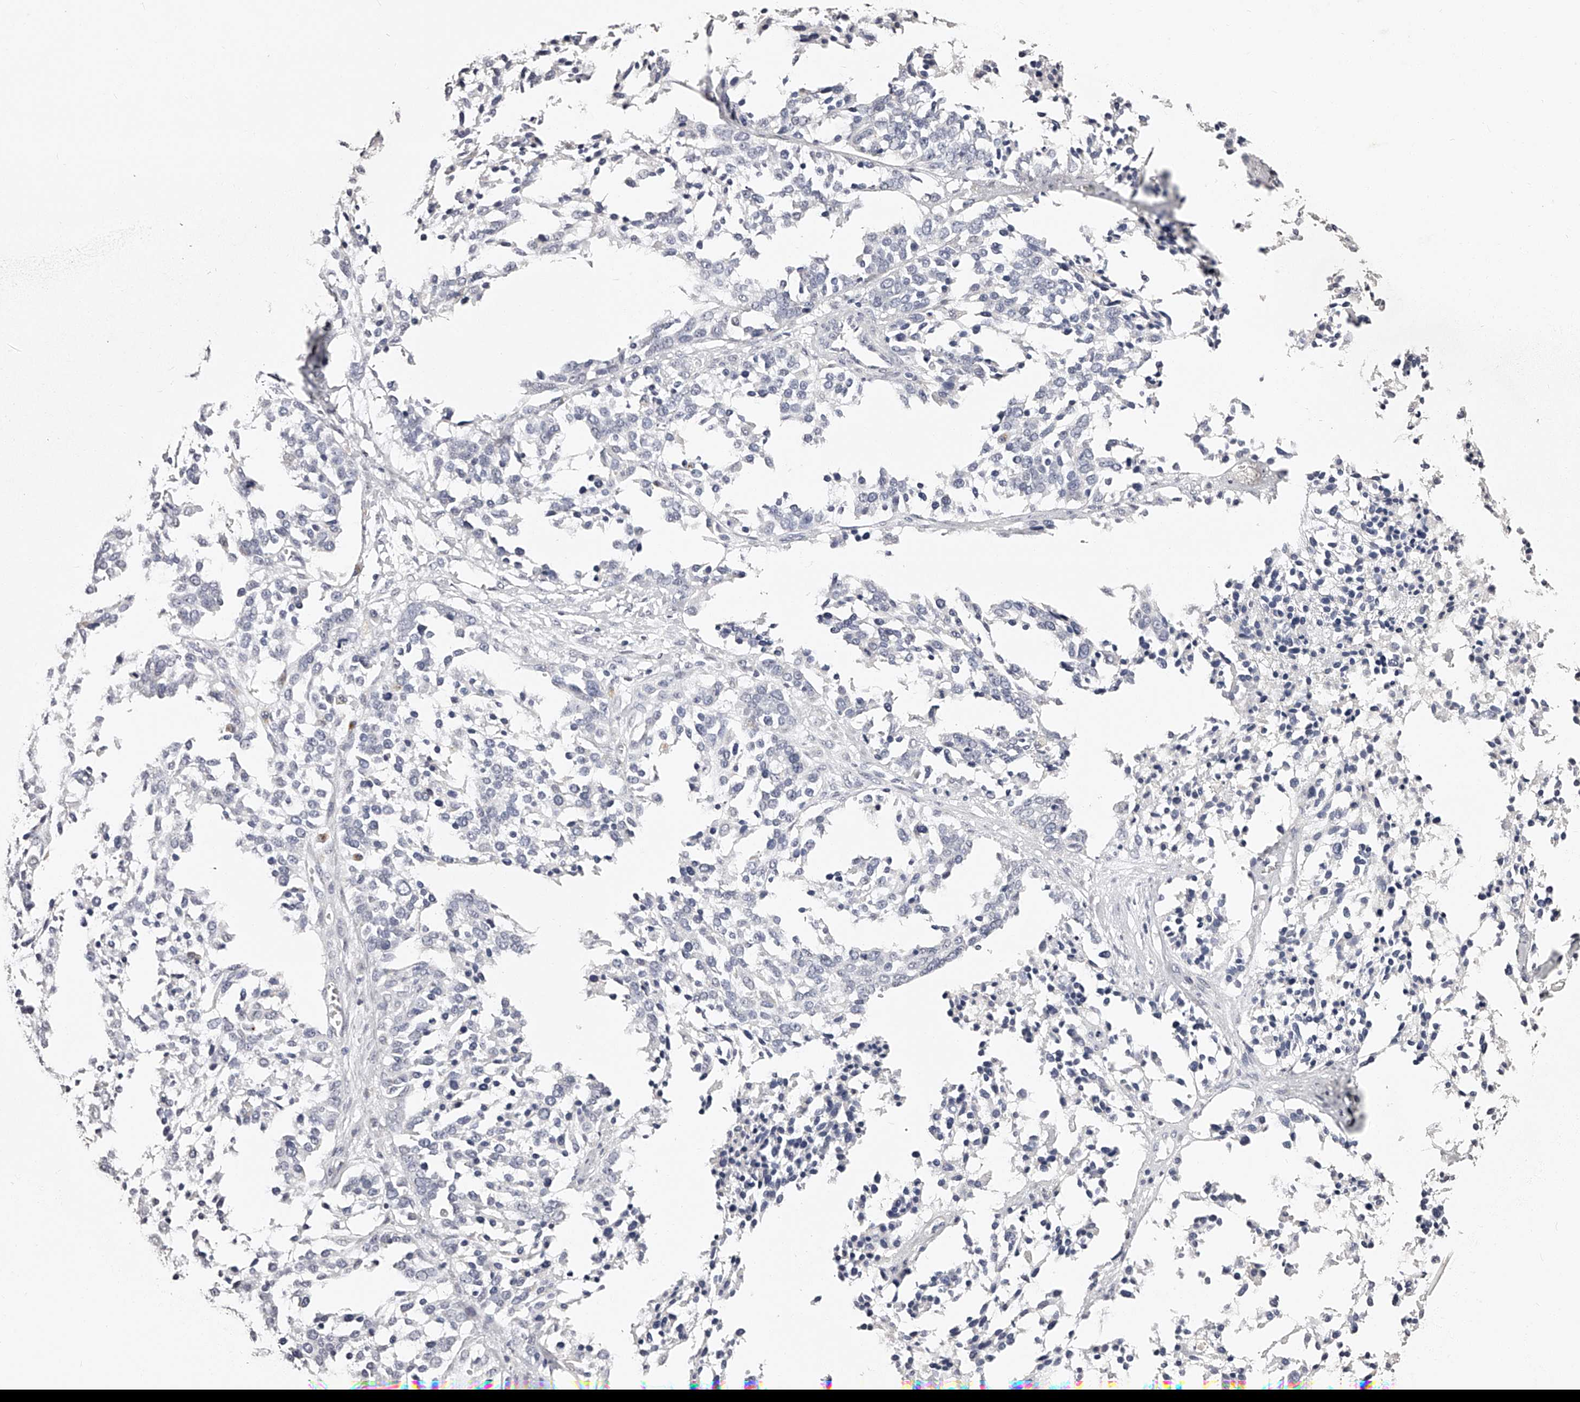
{"staining": {"intensity": "negative", "quantity": "none", "location": "none"}, "tissue": "ovarian cancer", "cell_type": "Tumor cells", "image_type": "cancer", "snomed": [{"axis": "morphology", "description": "Cystadenocarcinoma, serous, NOS"}, {"axis": "topography", "description": "Ovary"}], "caption": "DAB immunohistochemical staining of ovarian cancer displays no significant expression in tumor cells.", "gene": "SLC35D3", "patient": {"sex": "female", "age": 44}}